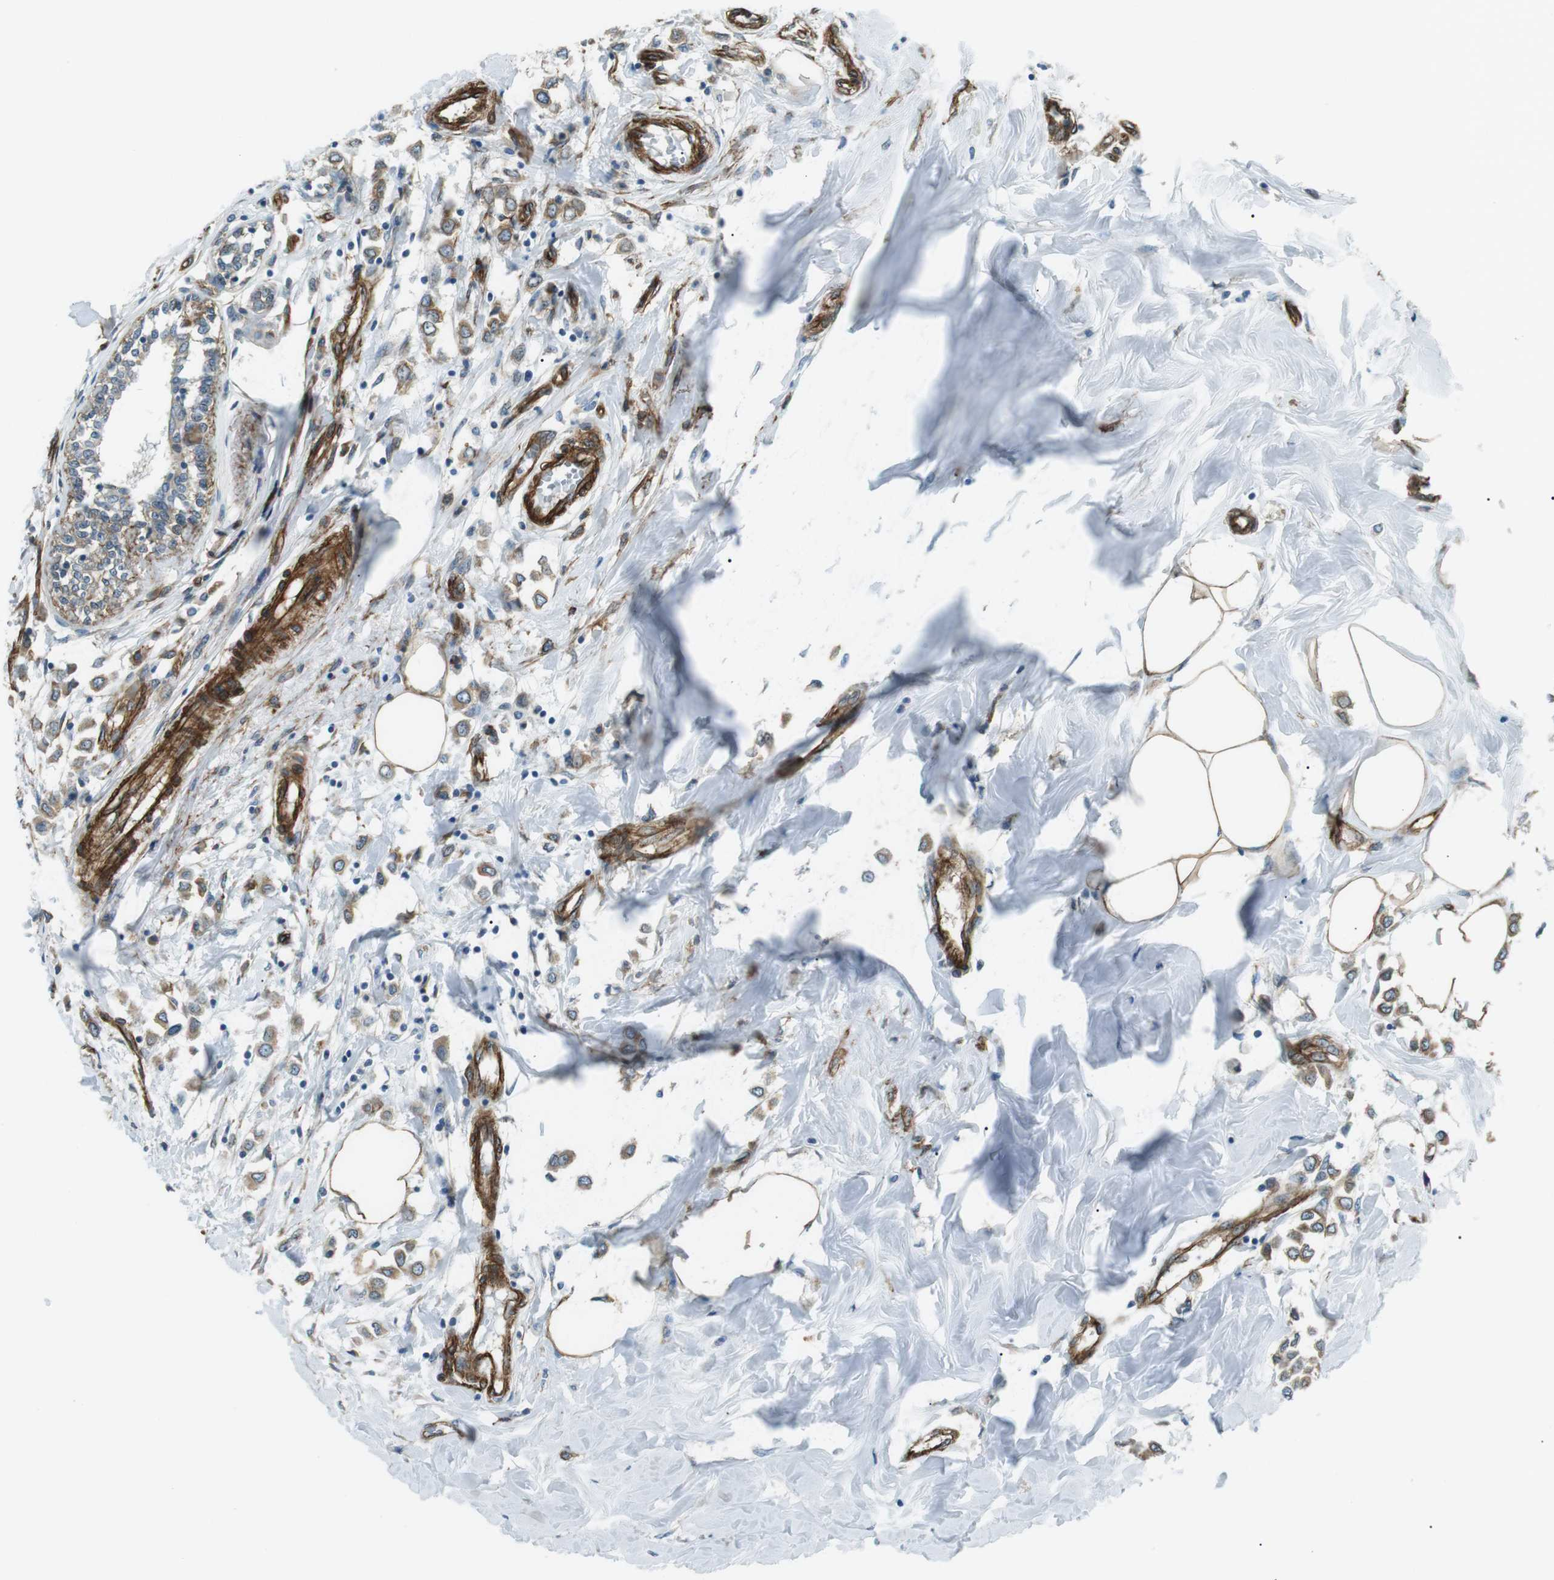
{"staining": {"intensity": "weak", "quantity": ">75%", "location": "cytoplasmic/membranous"}, "tissue": "breast cancer", "cell_type": "Tumor cells", "image_type": "cancer", "snomed": [{"axis": "morphology", "description": "Lobular carcinoma"}, {"axis": "topography", "description": "Breast"}], "caption": "Brown immunohistochemical staining in human lobular carcinoma (breast) shows weak cytoplasmic/membranous staining in about >75% of tumor cells.", "gene": "ODR4", "patient": {"sex": "female", "age": 51}}